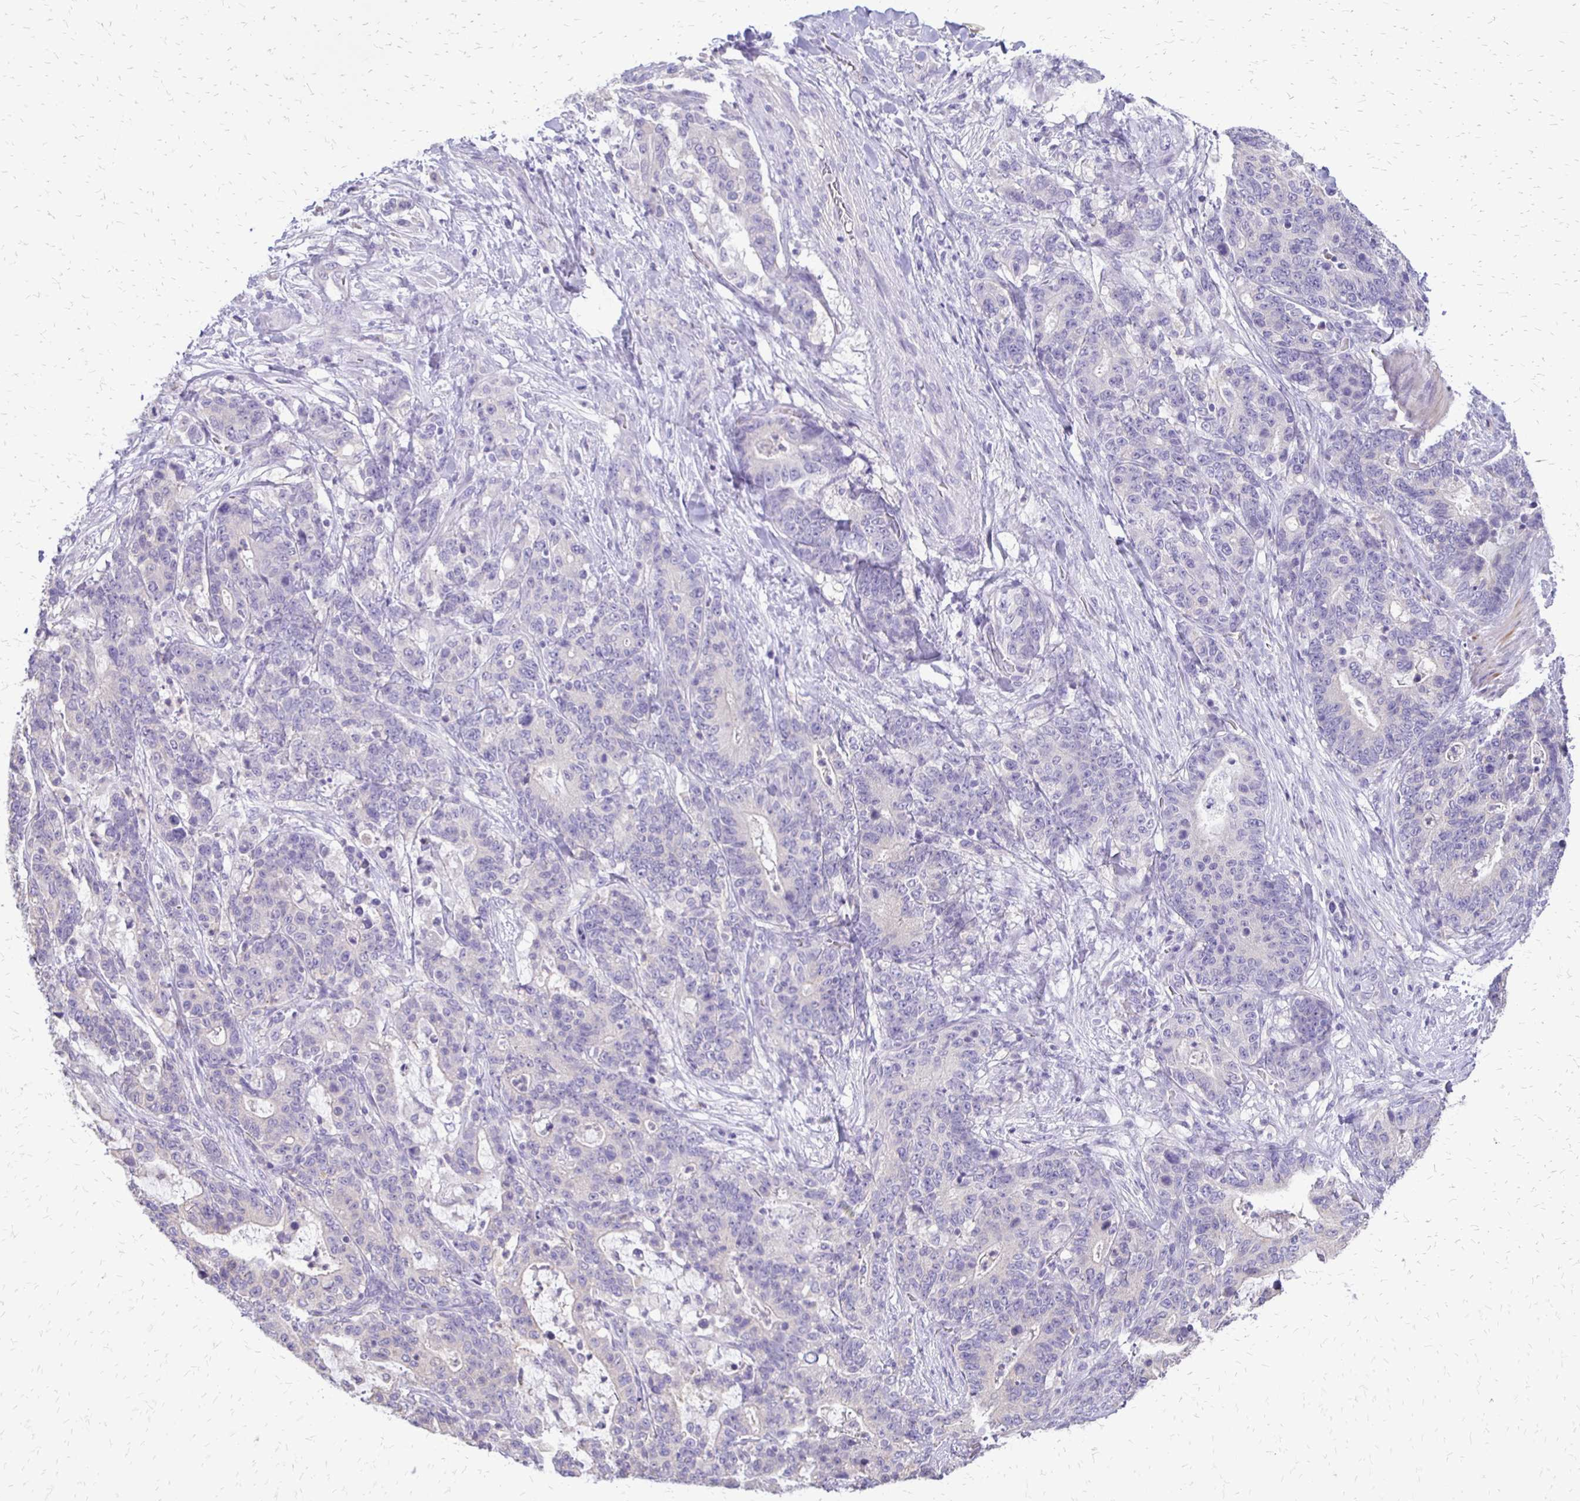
{"staining": {"intensity": "negative", "quantity": "none", "location": "none"}, "tissue": "stomach cancer", "cell_type": "Tumor cells", "image_type": "cancer", "snomed": [{"axis": "morphology", "description": "Normal tissue, NOS"}, {"axis": "morphology", "description": "Adenocarcinoma, NOS"}, {"axis": "topography", "description": "Stomach"}], "caption": "Immunohistochemical staining of human stomach cancer exhibits no significant staining in tumor cells.", "gene": "ALPG", "patient": {"sex": "female", "age": 64}}